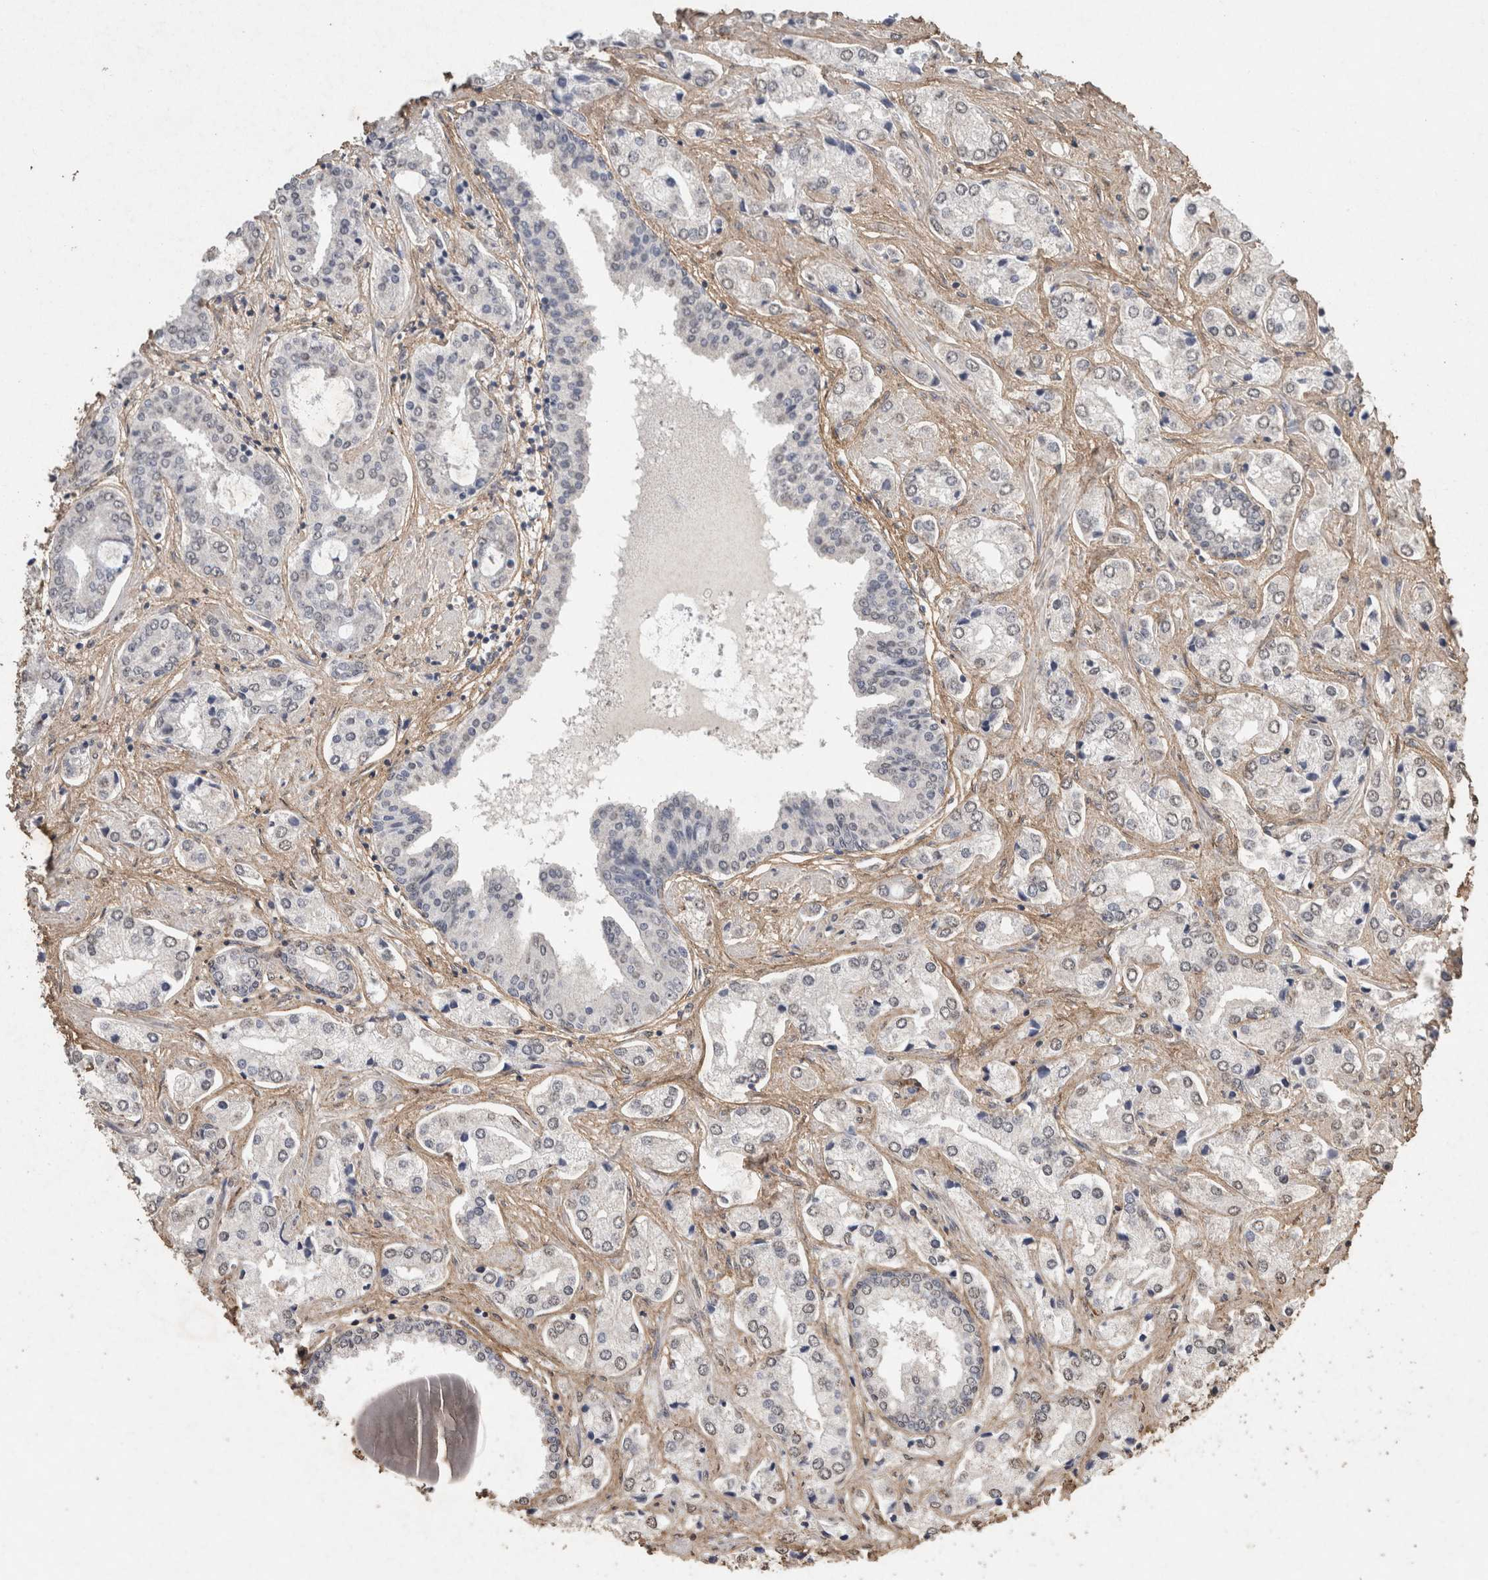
{"staining": {"intensity": "negative", "quantity": "none", "location": "none"}, "tissue": "prostate cancer", "cell_type": "Tumor cells", "image_type": "cancer", "snomed": [{"axis": "morphology", "description": "Adenocarcinoma, High grade"}, {"axis": "topography", "description": "Prostate"}], "caption": "This image is of prostate cancer (adenocarcinoma (high-grade)) stained with IHC to label a protein in brown with the nuclei are counter-stained blue. There is no positivity in tumor cells.", "gene": "C1QTNF5", "patient": {"sex": "male", "age": 66}}